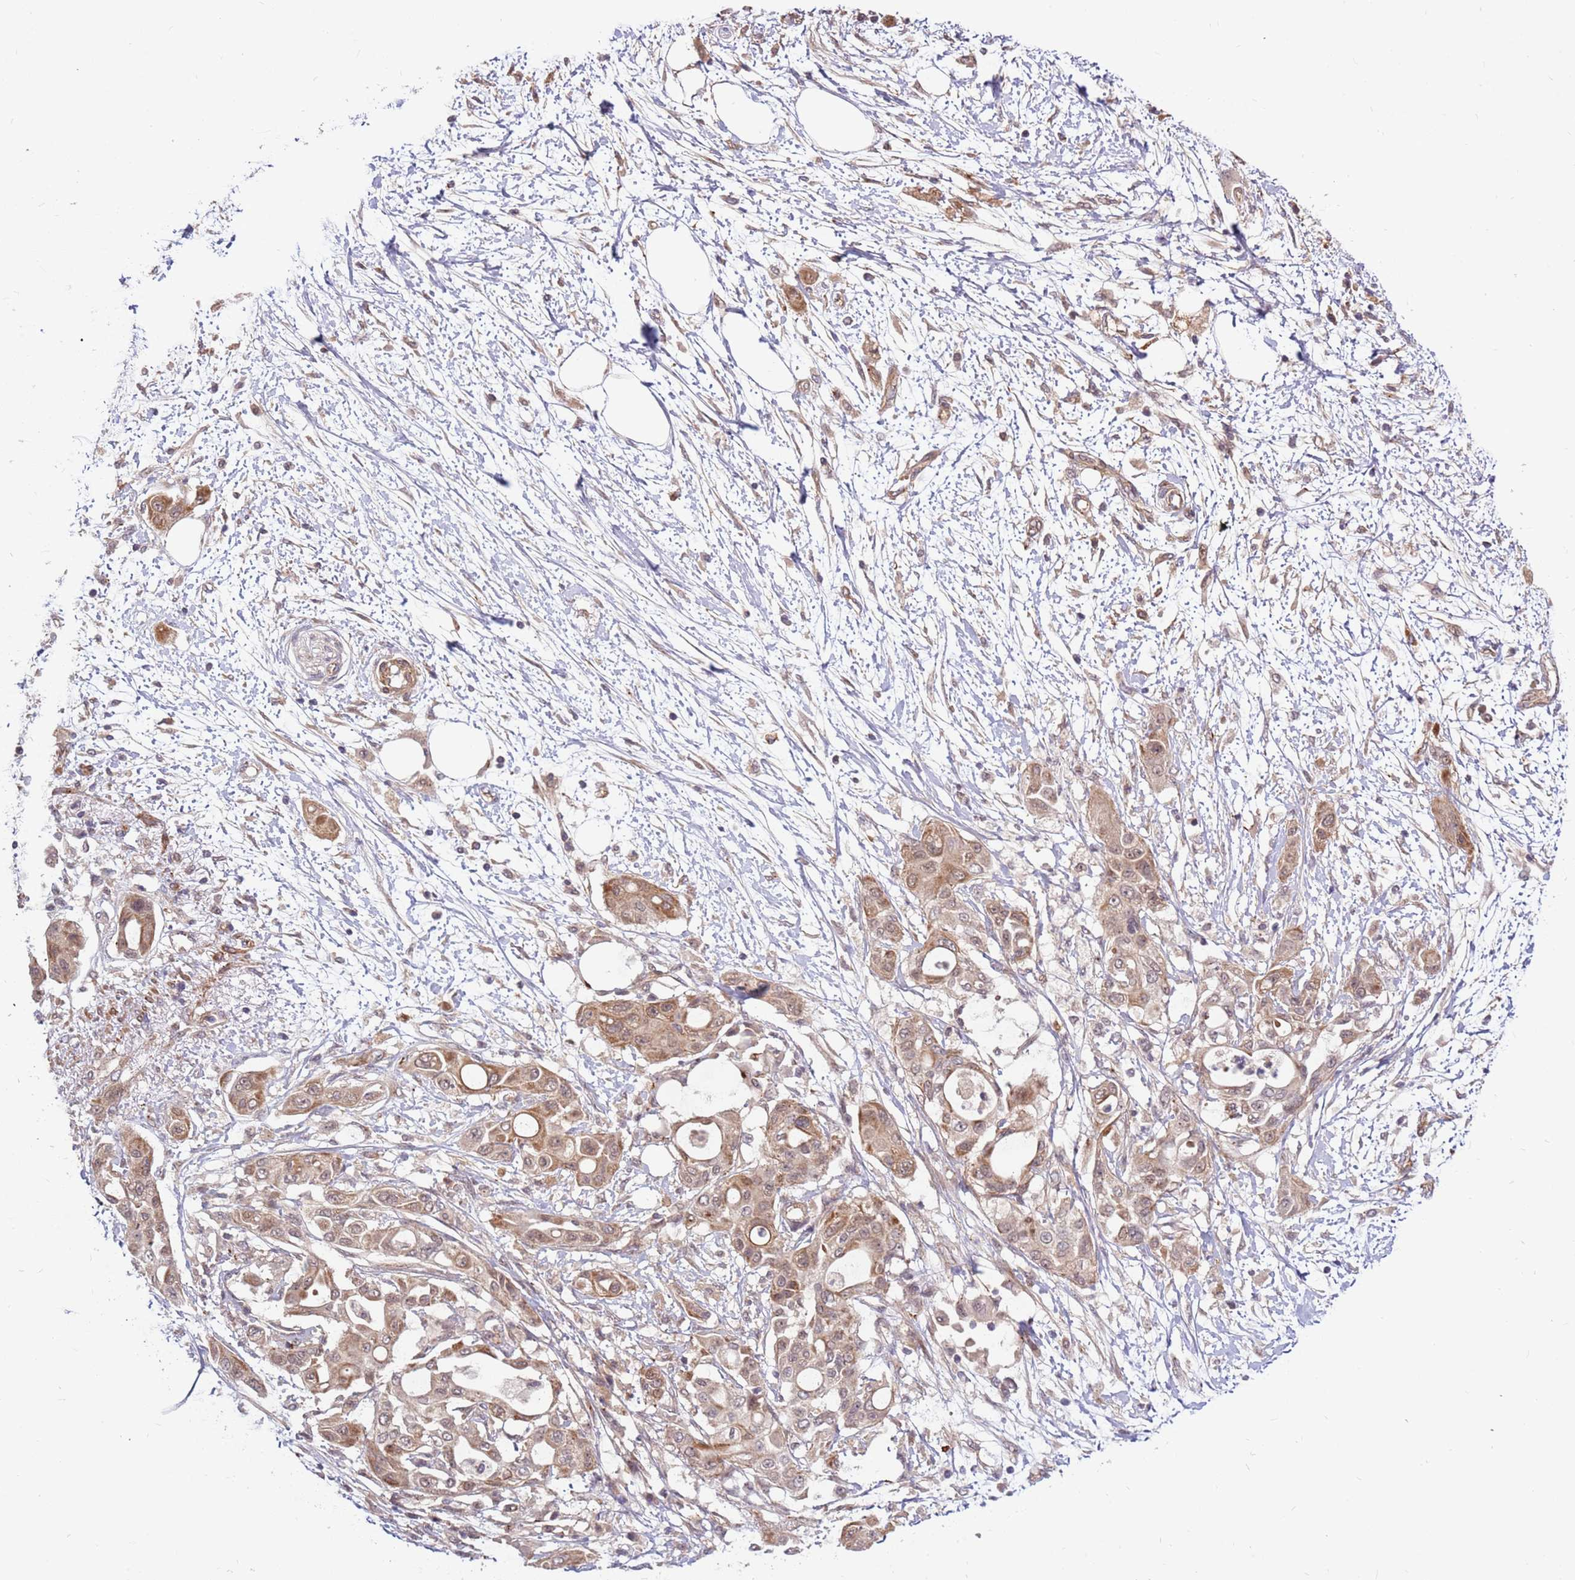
{"staining": {"intensity": "moderate", "quantity": "<25%", "location": "cytoplasmic/membranous,nuclear"}, "tissue": "pancreatic cancer", "cell_type": "Tumor cells", "image_type": "cancer", "snomed": [{"axis": "morphology", "description": "Adenocarcinoma, NOS"}, {"axis": "topography", "description": "Pancreas"}], "caption": "Human pancreatic adenocarcinoma stained for a protein (brown) demonstrates moderate cytoplasmic/membranous and nuclear positive staining in about <25% of tumor cells.", "gene": "HAUS3", "patient": {"sex": "male", "age": 68}}